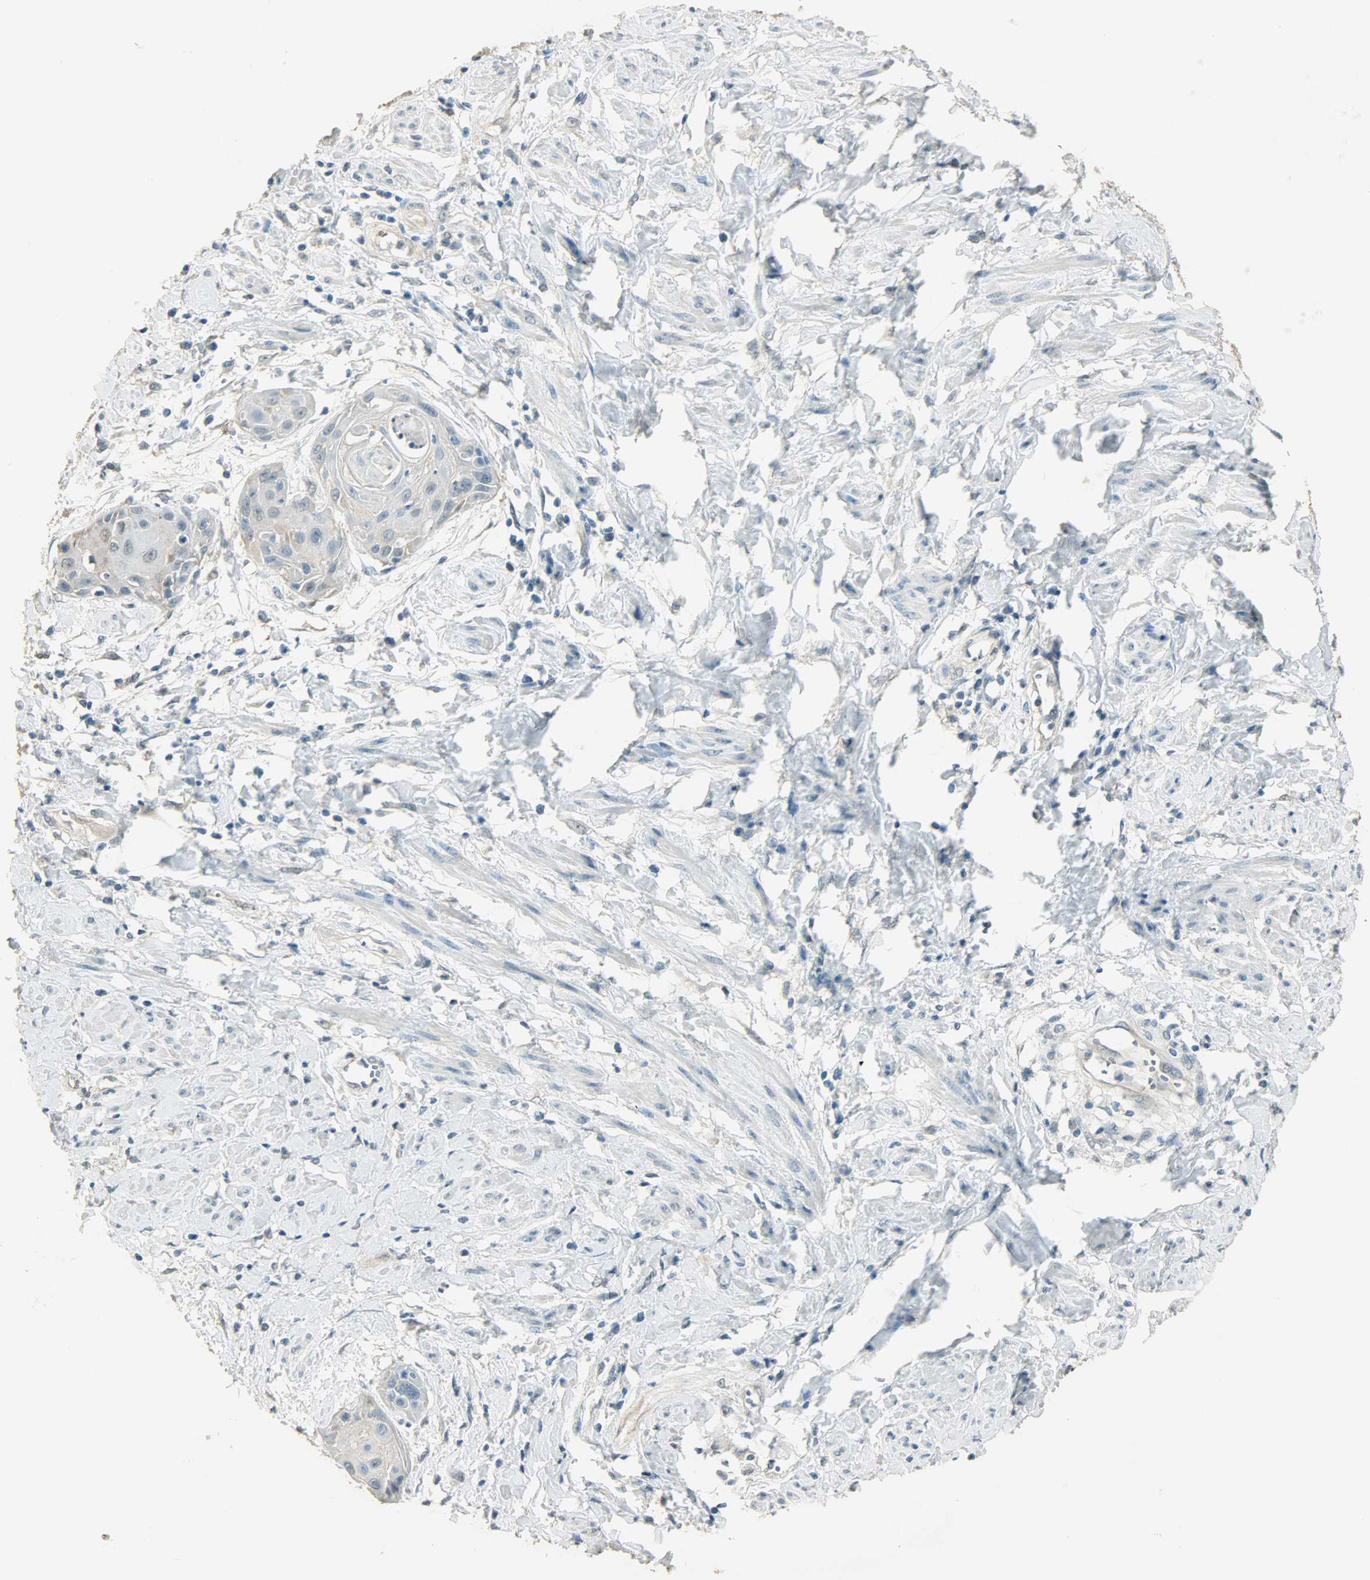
{"staining": {"intensity": "negative", "quantity": "none", "location": "none"}, "tissue": "cervical cancer", "cell_type": "Tumor cells", "image_type": "cancer", "snomed": [{"axis": "morphology", "description": "Squamous cell carcinoma, NOS"}, {"axis": "topography", "description": "Cervix"}], "caption": "Cervical cancer was stained to show a protein in brown. There is no significant positivity in tumor cells.", "gene": "PRMT5", "patient": {"sex": "female", "age": 57}}